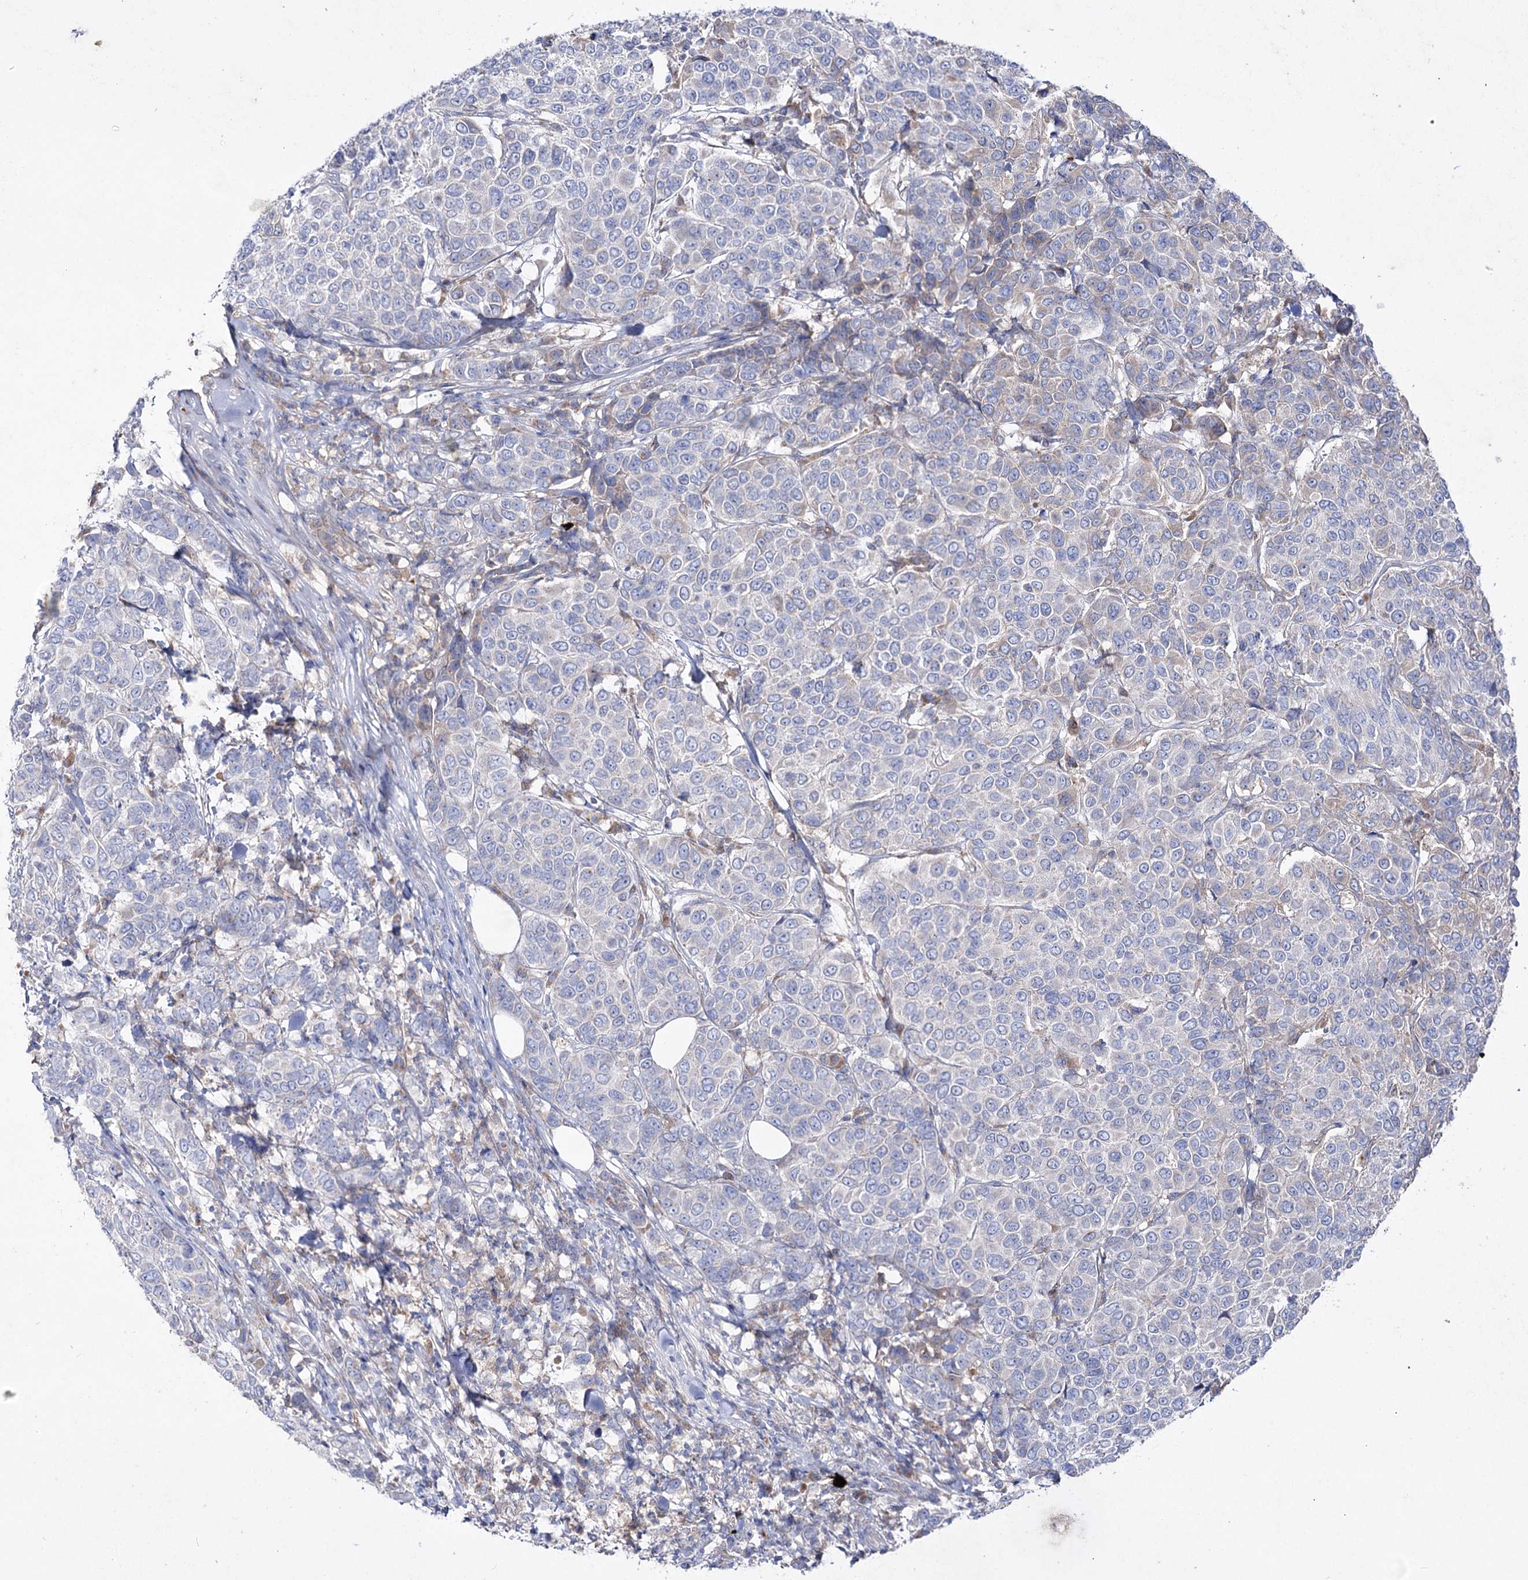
{"staining": {"intensity": "weak", "quantity": "<25%", "location": "cytoplasmic/membranous"}, "tissue": "breast cancer", "cell_type": "Tumor cells", "image_type": "cancer", "snomed": [{"axis": "morphology", "description": "Duct carcinoma"}, {"axis": "topography", "description": "Breast"}], "caption": "Immunohistochemistry micrograph of neoplastic tissue: invasive ductal carcinoma (breast) stained with DAB (3,3'-diaminobenzidine) shows no significant protein positivity in tumor cells.", "gene": "NAGLU", "patient": {"sex": "female", "age": 55}}